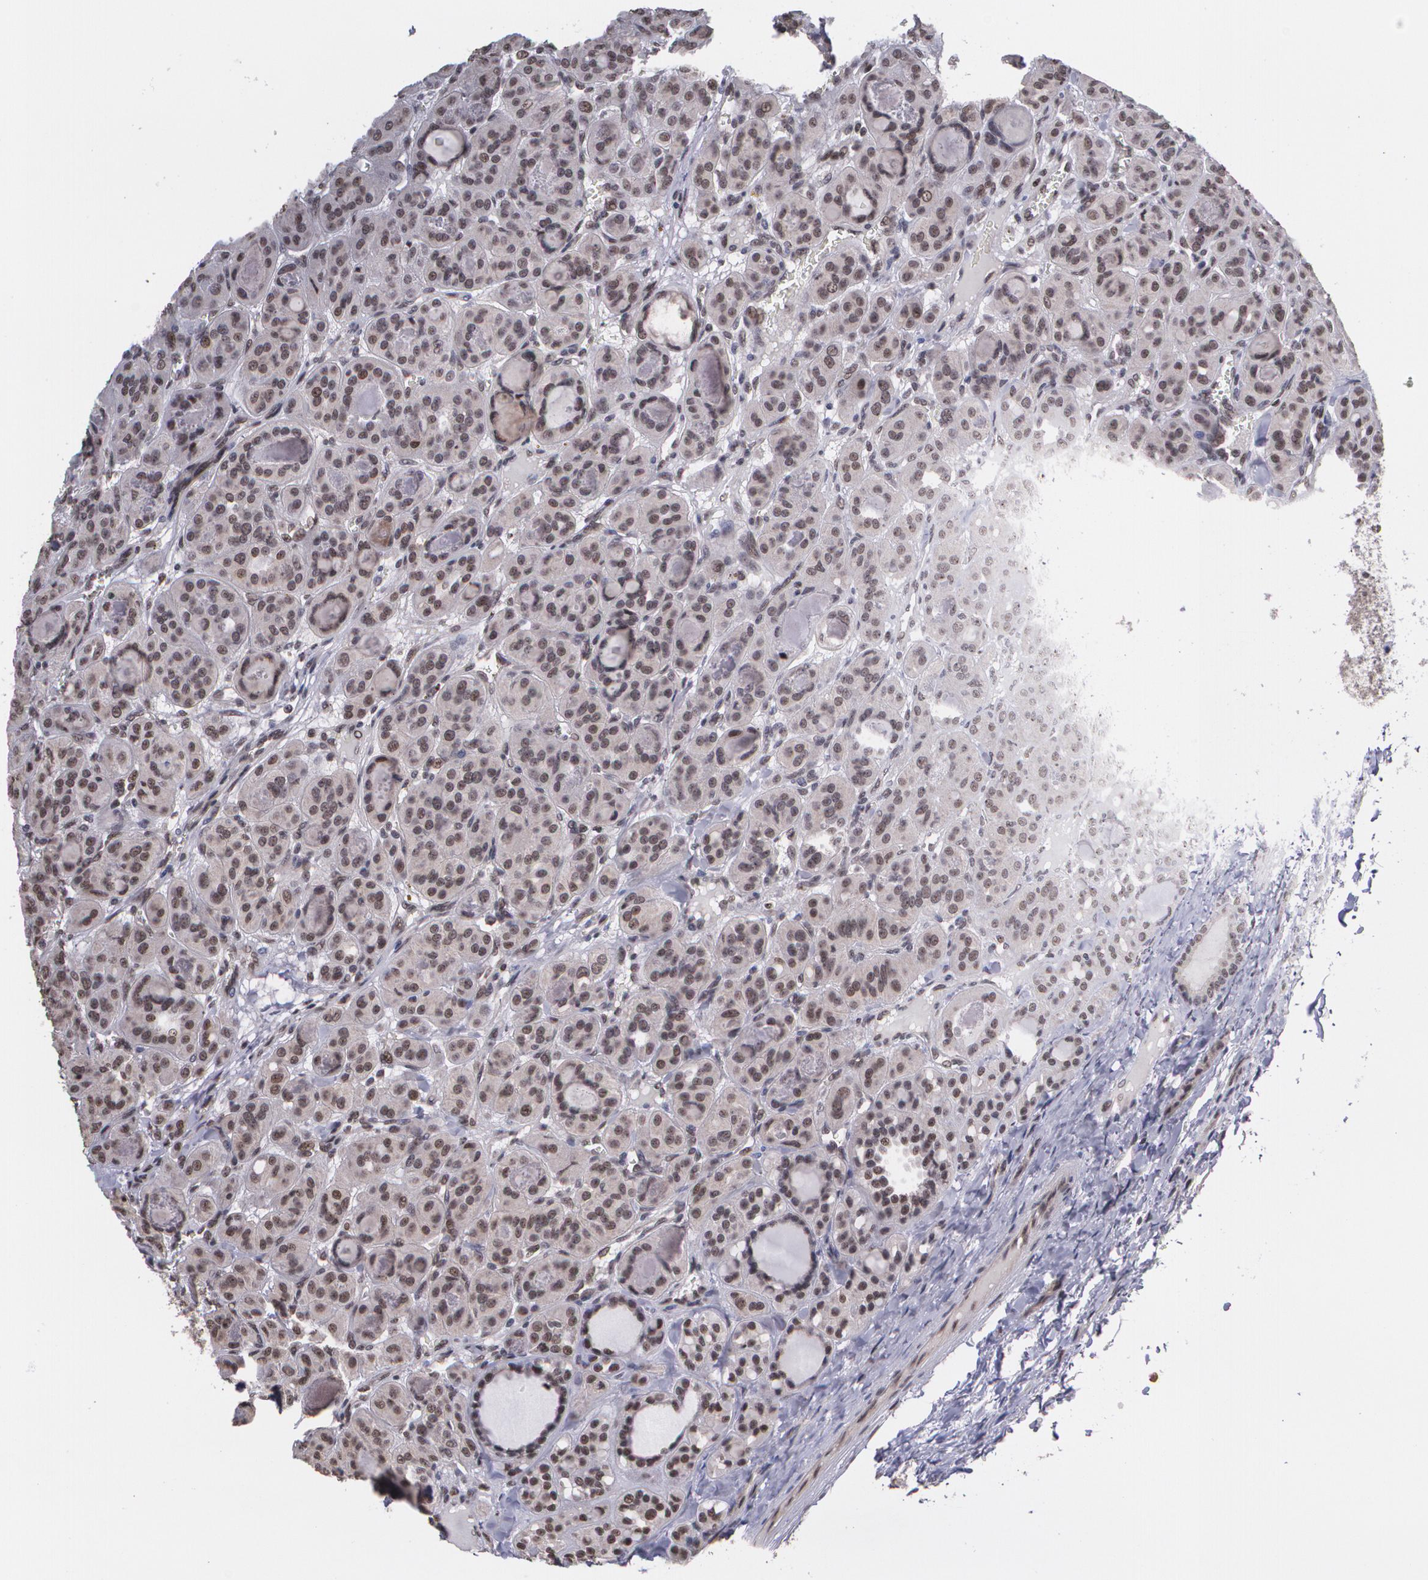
{"staining": {"intensity": "moderate", "quantity": ">75%", "location": "nuclear"}, "tissue": "thyroid cancer", "cell_type": "Tumor cells", "image_type": "cancer", "snomed": [{"axis": "morphology", "description": "Follicular adenoma carcinoma, NOS"}, {"axis": "topography", "description": "Thyroid gland"}], "caption": "The immunohistochemical stain labels moderate nuclear staining in tumor cells of thyroid cancer tissue. The staining is performed using DAB (3,3'-diaminobenzidine) brown chromogen to label protein expression. The nuclei are counter-stained blue using hematoxylin.", "gene": "C6orf15", "patient": {"sex": "female", "age": 71}}